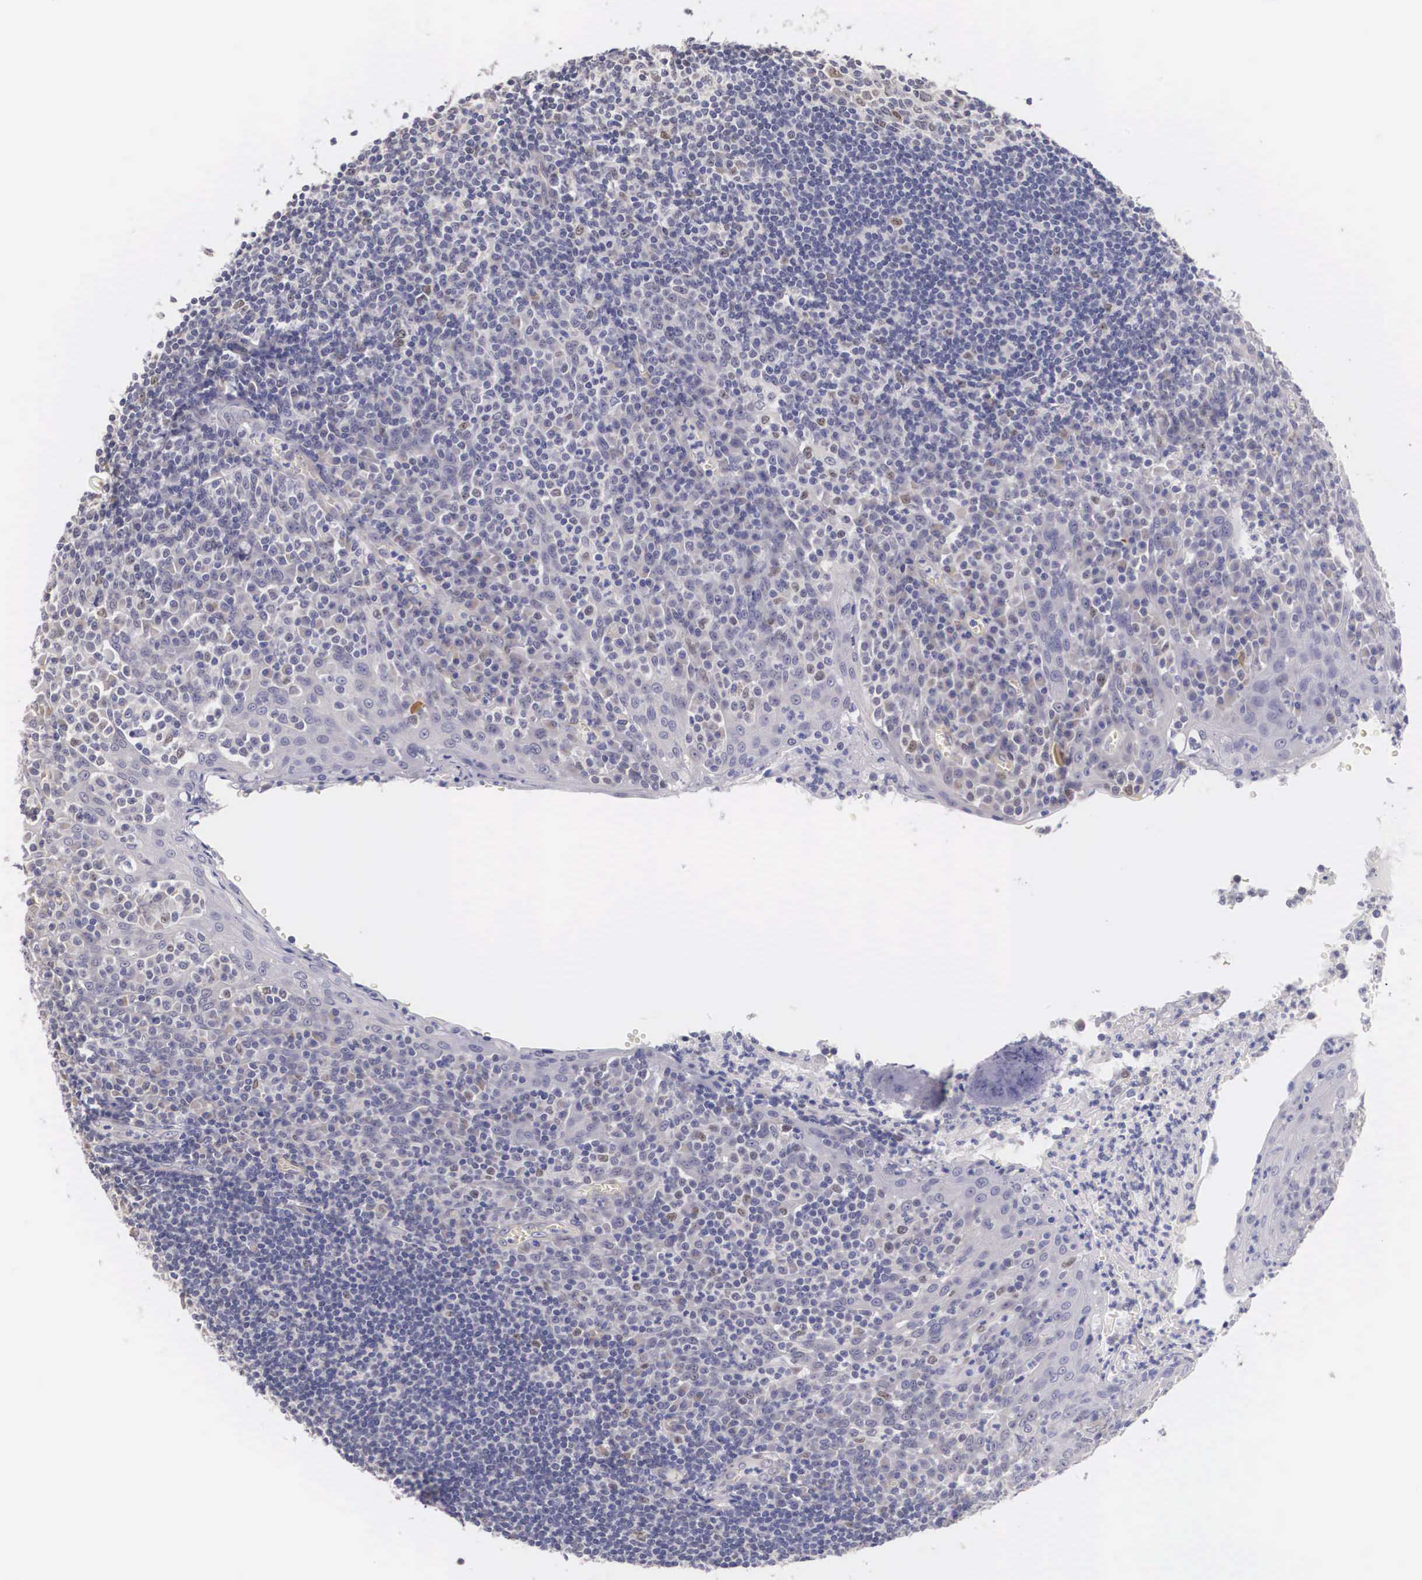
{"staining": {"intensity": "moderate", "quantity": "<25%", "location": "nuclear"}, "tissue": "tonsil", "cell_type": "Germinal center cells", "image_type": "normal", "snomed": [{"axis": "morphology", "description": "Normal tissue, NOS"}, {"axis": "topography", "description": "Tonsil"}], "caption": "Moderate nuclear protein staining is present in approximately <25% of germinal center cells in tonsil. The staining was performed using DAB (3,3'-diaminobenzidine), with brown indicating positive protein expression. Nuclei are stained blue with hematoxylin.", "gene": "ENOX2", "patient": {"sex": "female", "age": 41}}